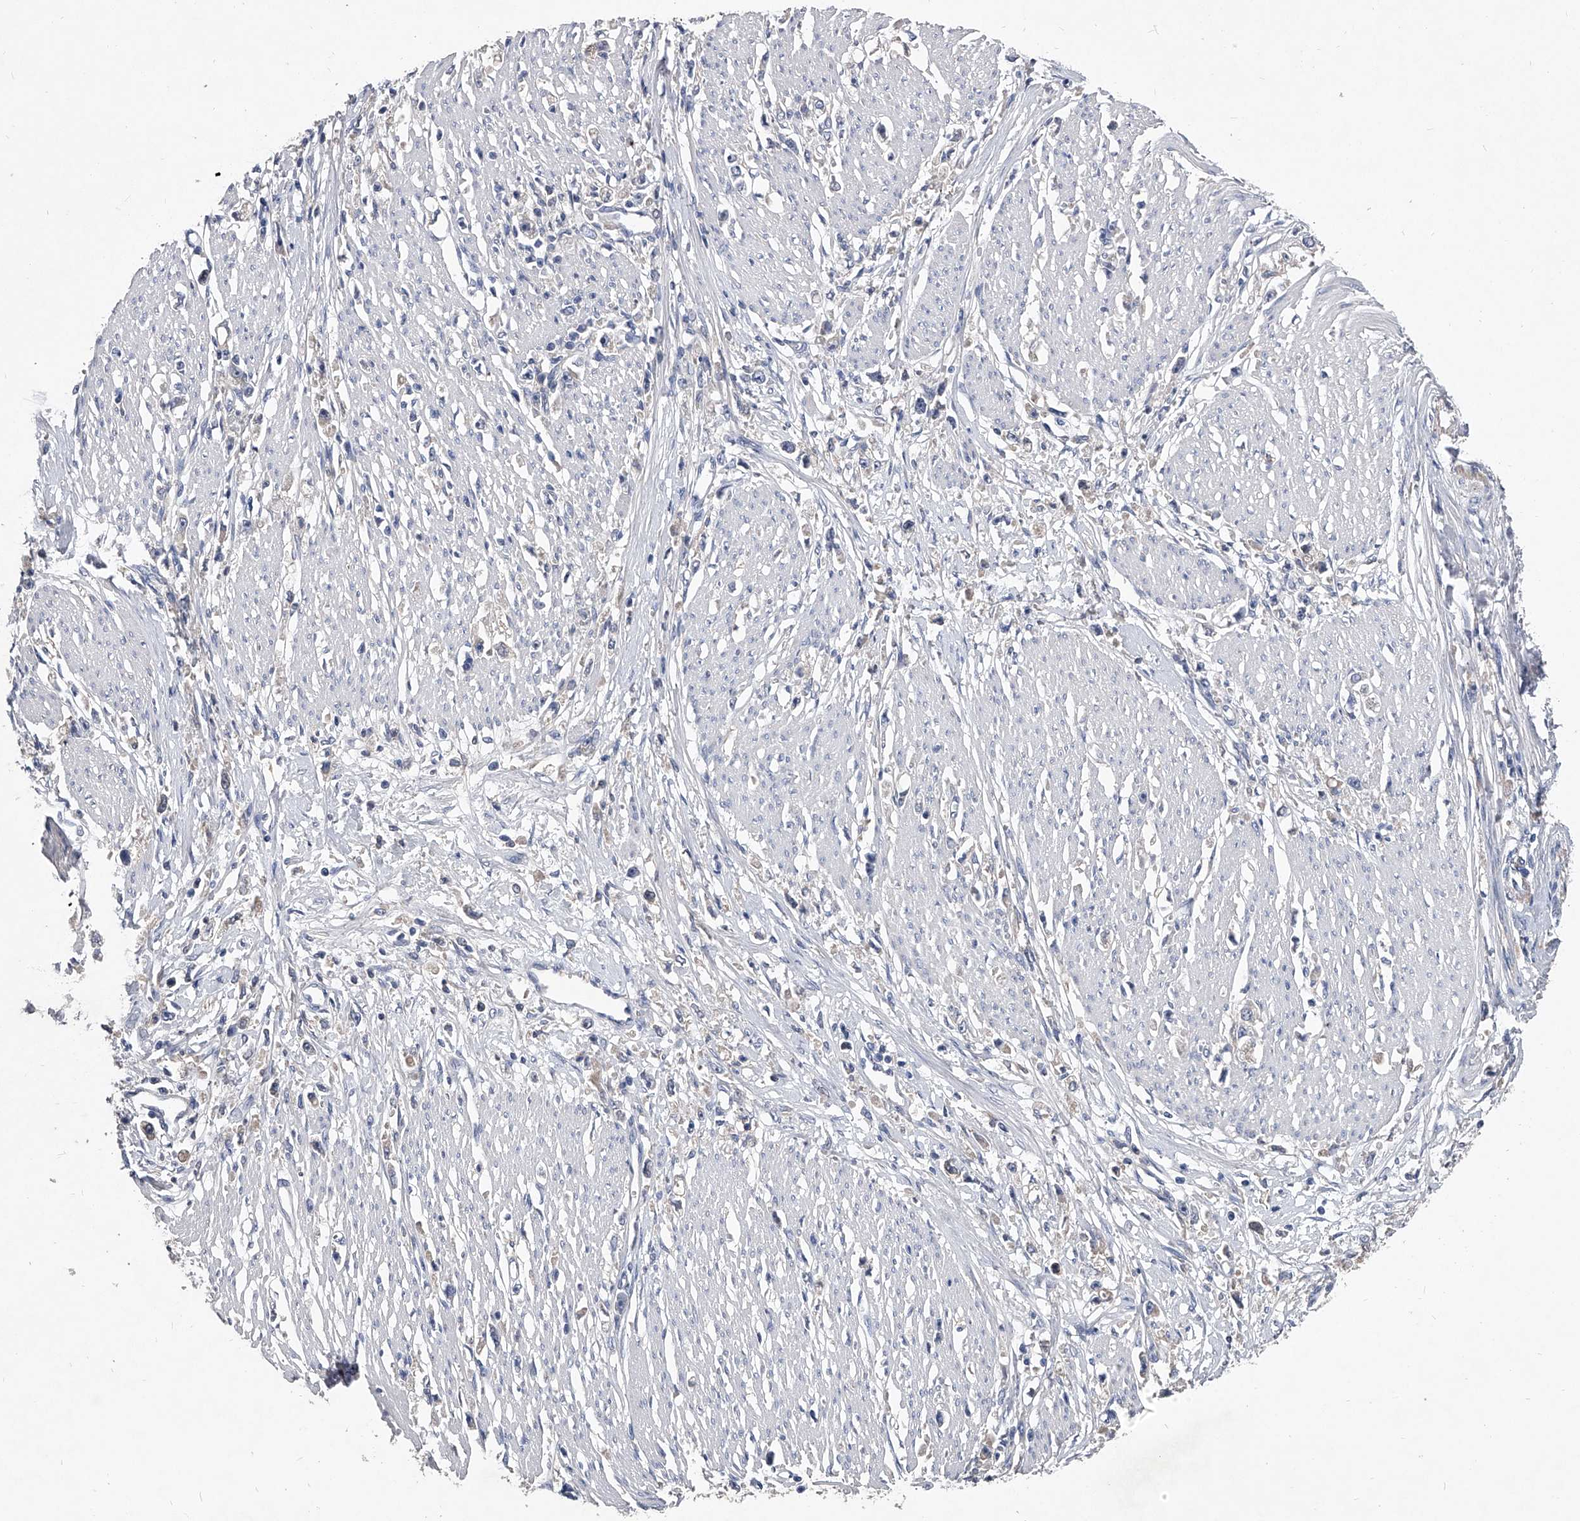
{"staining": {"intensity": "negative", "quantity": "none", "location": "none"}, "tissue": "stomach cancer", "cell_type": "Tumor cells", "image_type": "cancer", "snomed": [{"axis": "morphology", "description": "Adenocarcinoma, NOS"}, {"axis": "topography", "description": "Stomach"}], "caption": "Tumor cells show no significant protein expression in stomach adenocarcinoma. Brightfield microscopy of IHC stained with DAB (3,3'-diaminobenzidine) (brown) and hematoxylin (blue), captured at high magnification.", "gene": "C5", "patient": {"sex": "female", "age": 59}}